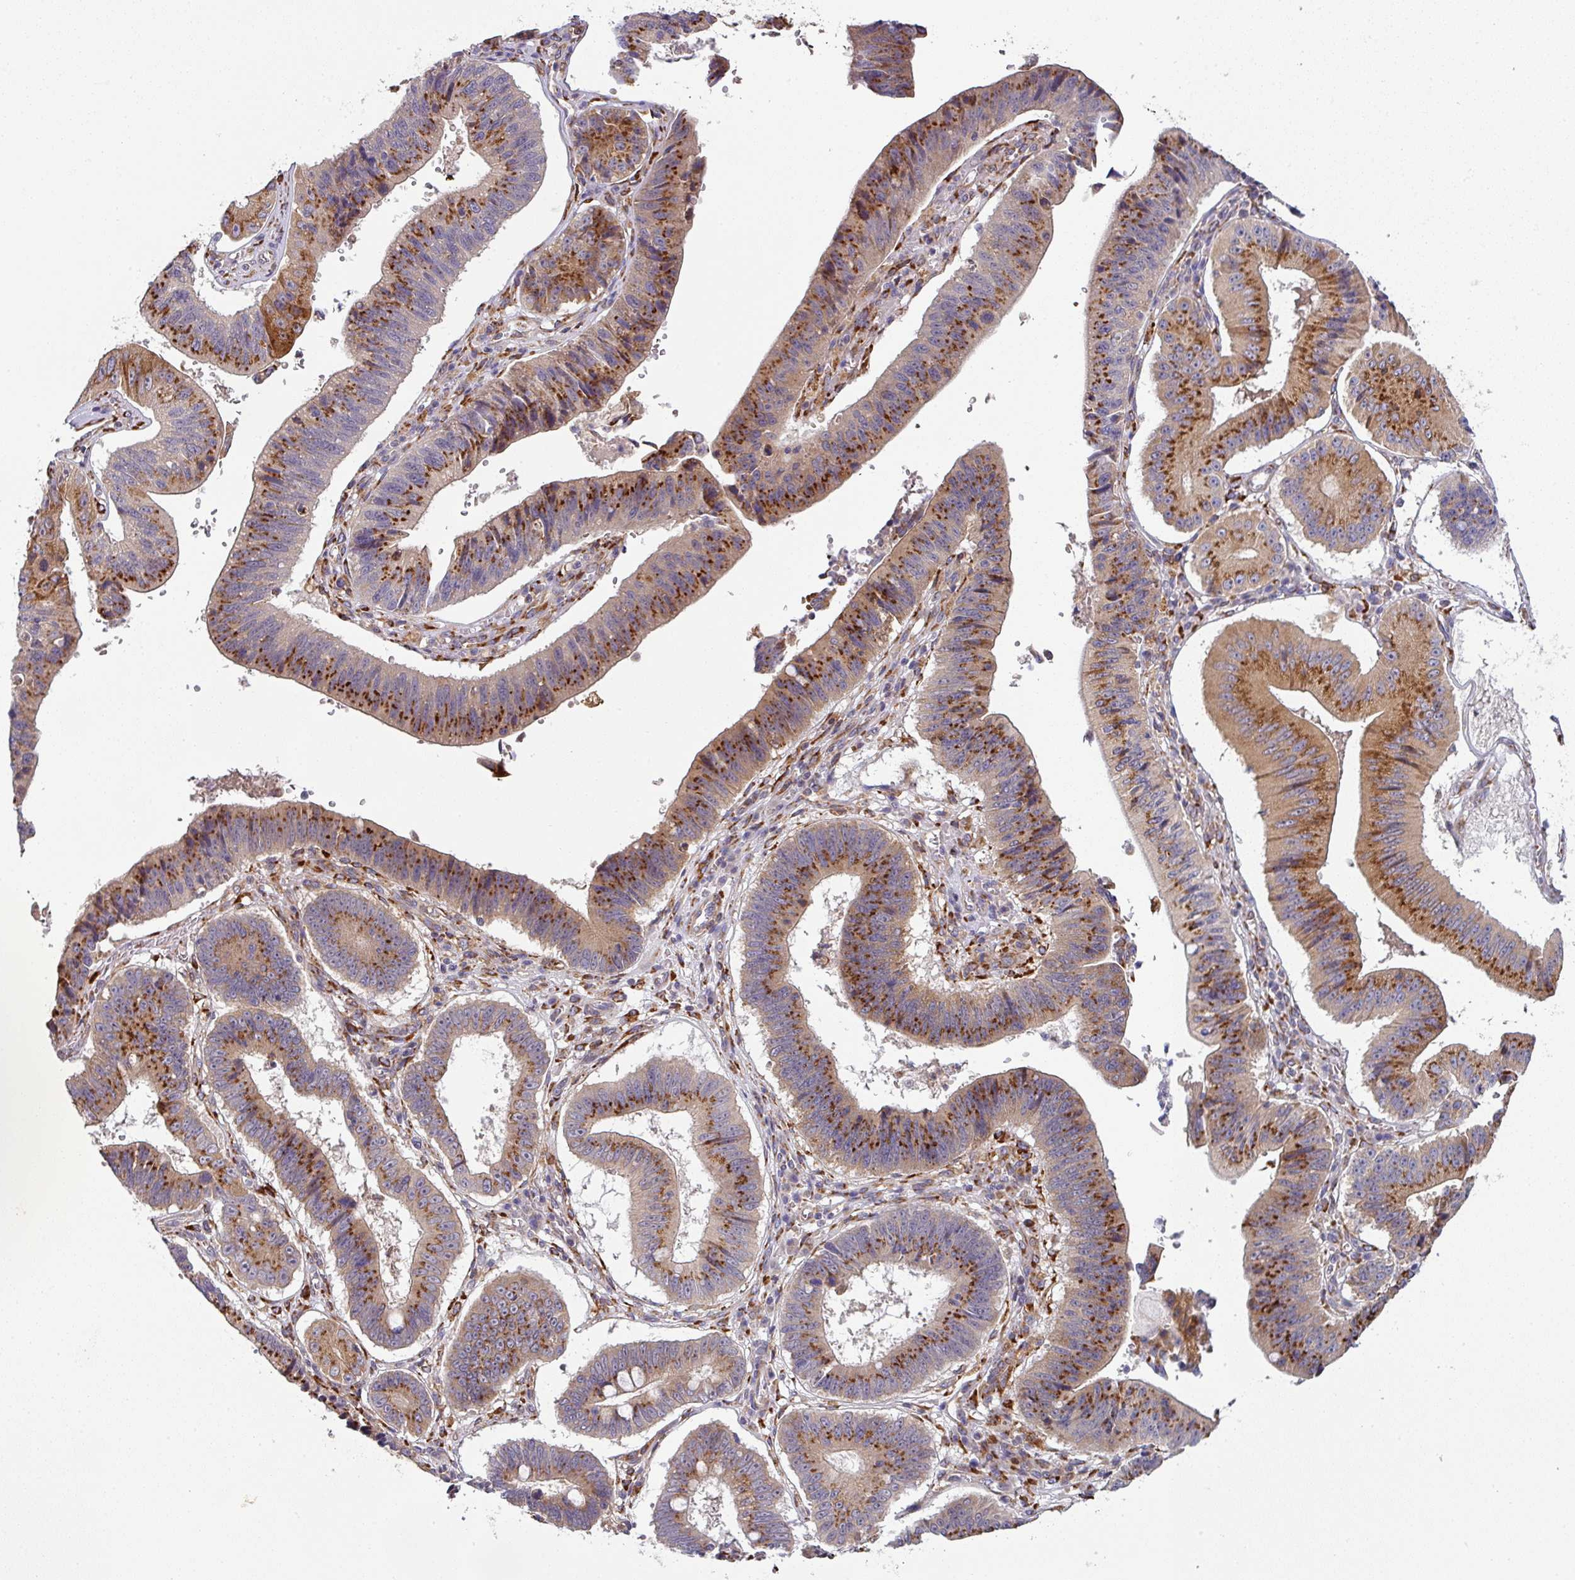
{"staining": {"intensity": "moderate", "quantity": ">75%", "location": "cytoplasmic/membranous"}, "tissue": "stomach cancer", "cell_type": "Tumor cells", "image_type": "cancer", "snomed": [{"axis": "morphology", "description": "Adenocarcinoma, NOS"}, {"axis": "topography", "description": "Stomach"}], "caption": "Immunohistochemical staining of stomach cancer (adenocarcinoma) demonstrates moderate cytoplasmic/membranous protein positivity in approximately >75% of tumor cells.", "gene": "ZNF268", "patient": {"sex": "male", "age": 59}}